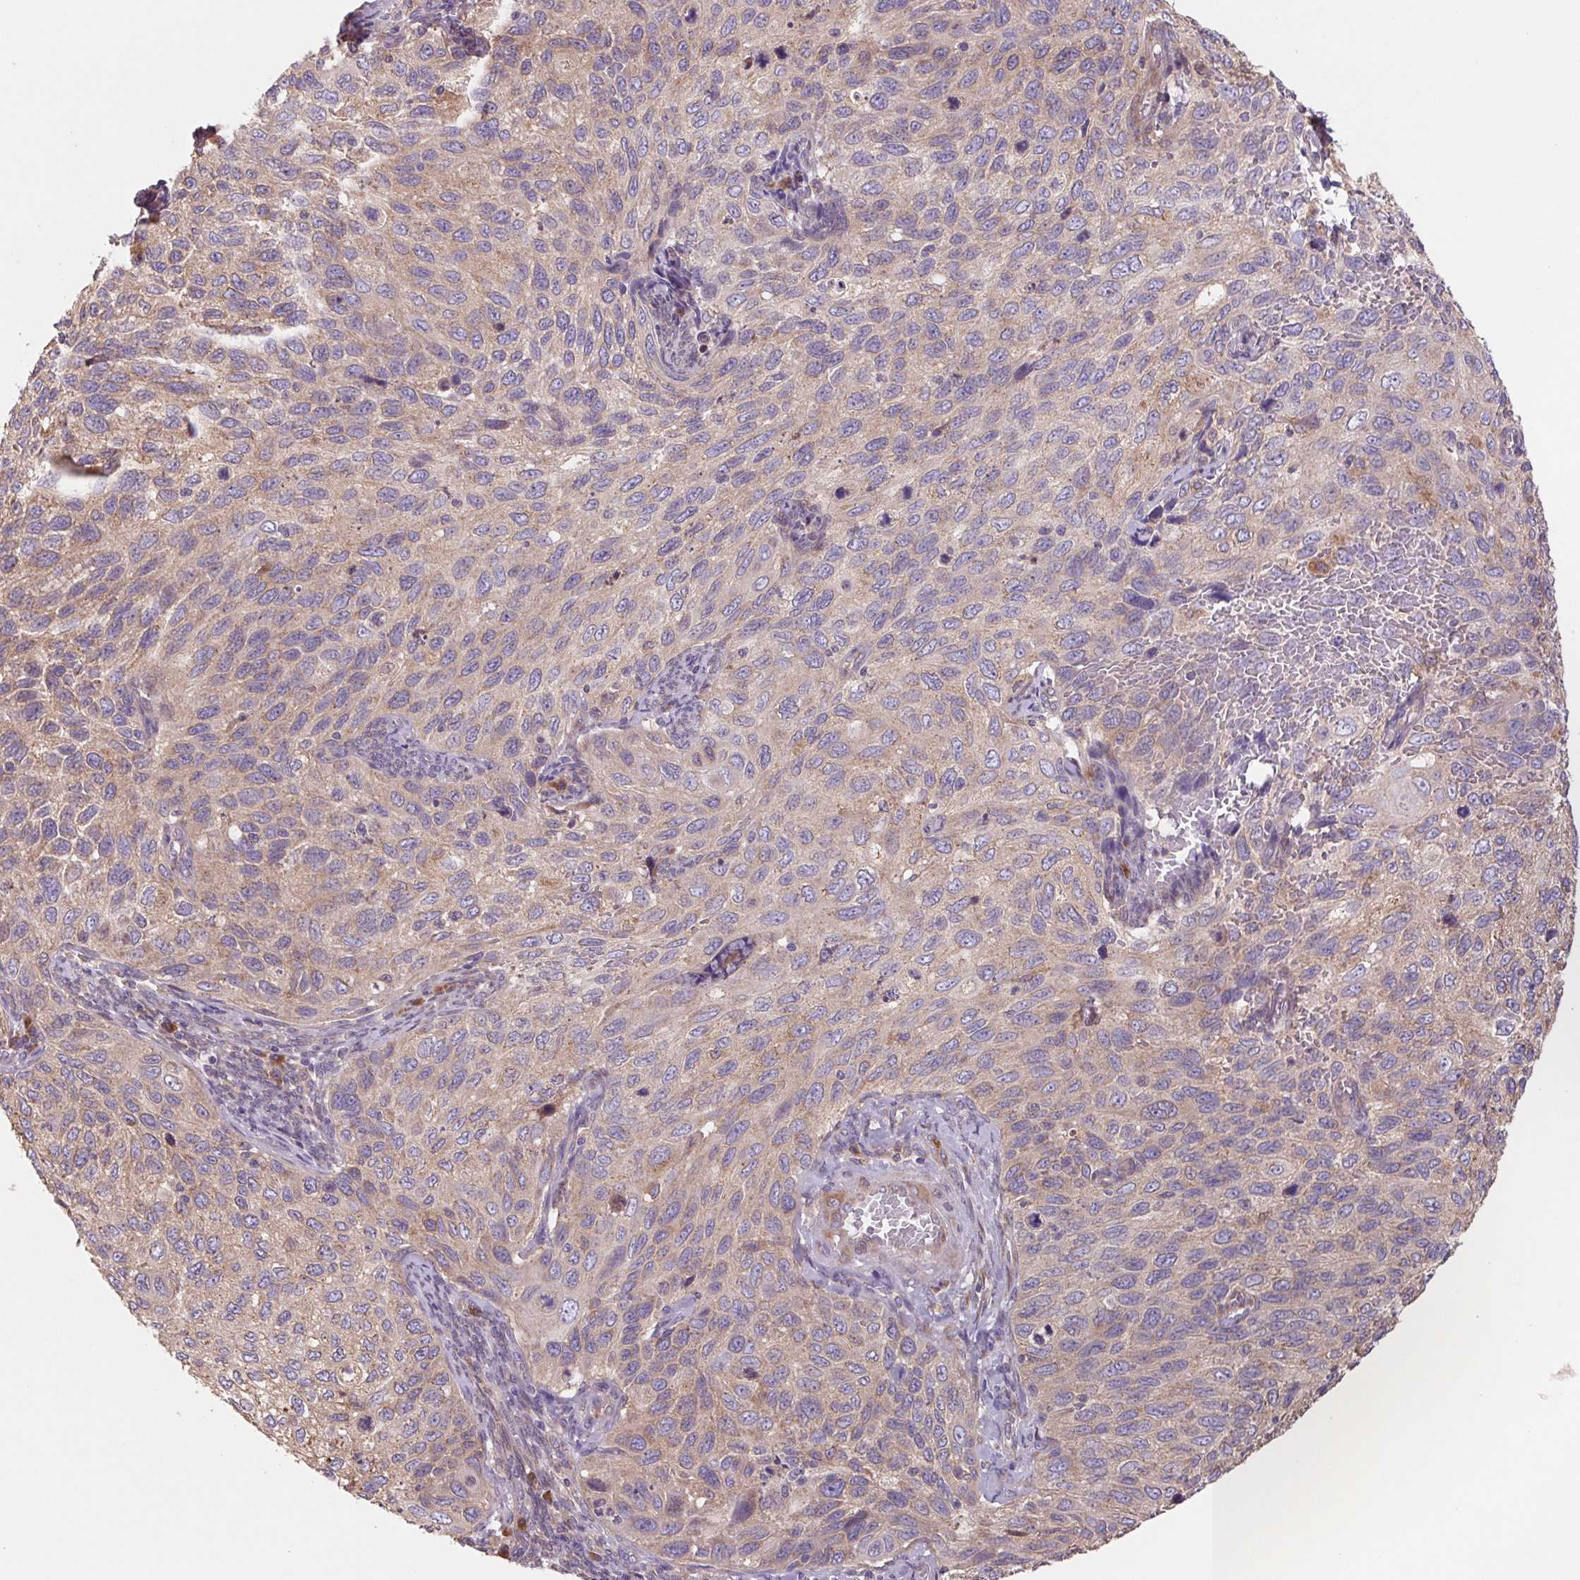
{"staining": {"intensity": "weak", "quantity": "25%-75%", "location": "cytoplasmic/membranous"}, "tissue": "cervical cancer", "cell_type": "Tumor cells", "image_type": "cancer", "snomed": [{"axis": "morphology", "description": "Squamous cell carcinoma, NOS"}, {"axis": "topography", "description": "Cervix"}], "caption": "An image of cervical squamous cell carcinoma stained for a protein displays weak cytoplasmic/membranous brown staining in tumor cells. Nuclei are stained in blue.", "gene": "RAB1A", "patient": {"sex": "female", "age": 70}}